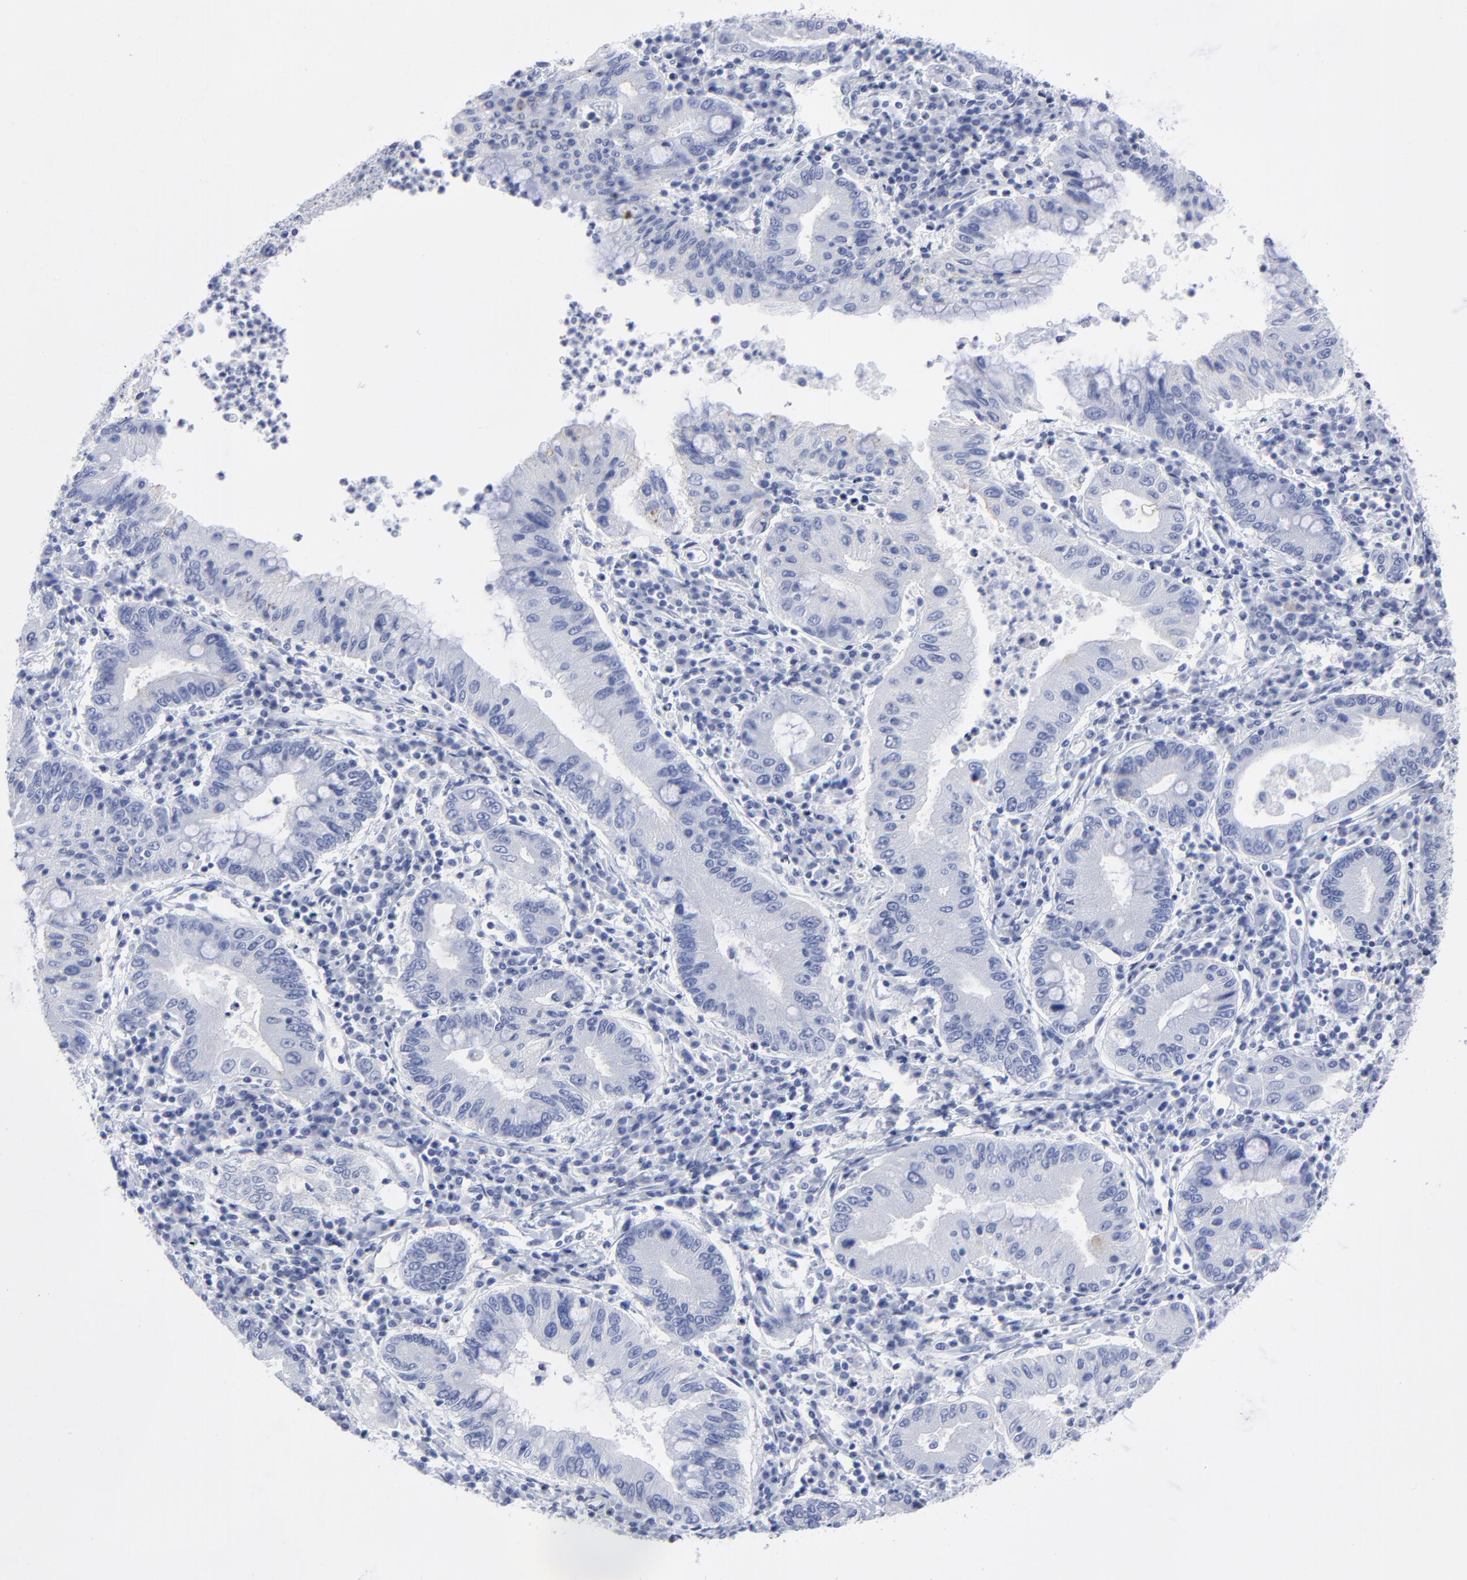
{"staining": {"intensity": "negative", "quantity": "none", "location": "none"}, "tissue": "stomach cancer", "cell_type": "Tumor cells", "image_type": "cancer", "snomed": [{"axis": "morphology", "description": "Normal tissue, NOS"}, {"axis": "morphology", "description": "Adenocarcinoma, NOS"}, {"axis": "topography", "description": "Esophagus"}, {"axis": "topography", "description": "Stomach, upper"}, {"axis": "topography", "description": "Peripheral nerve tissue"}], "caption": "Immunohistochemistry (IHC) of stomach adenocarcinoma demonstrates no expression in tumor cells.", "gene": "CNTN3", "patient": {"sex": "male", "age": 62}}